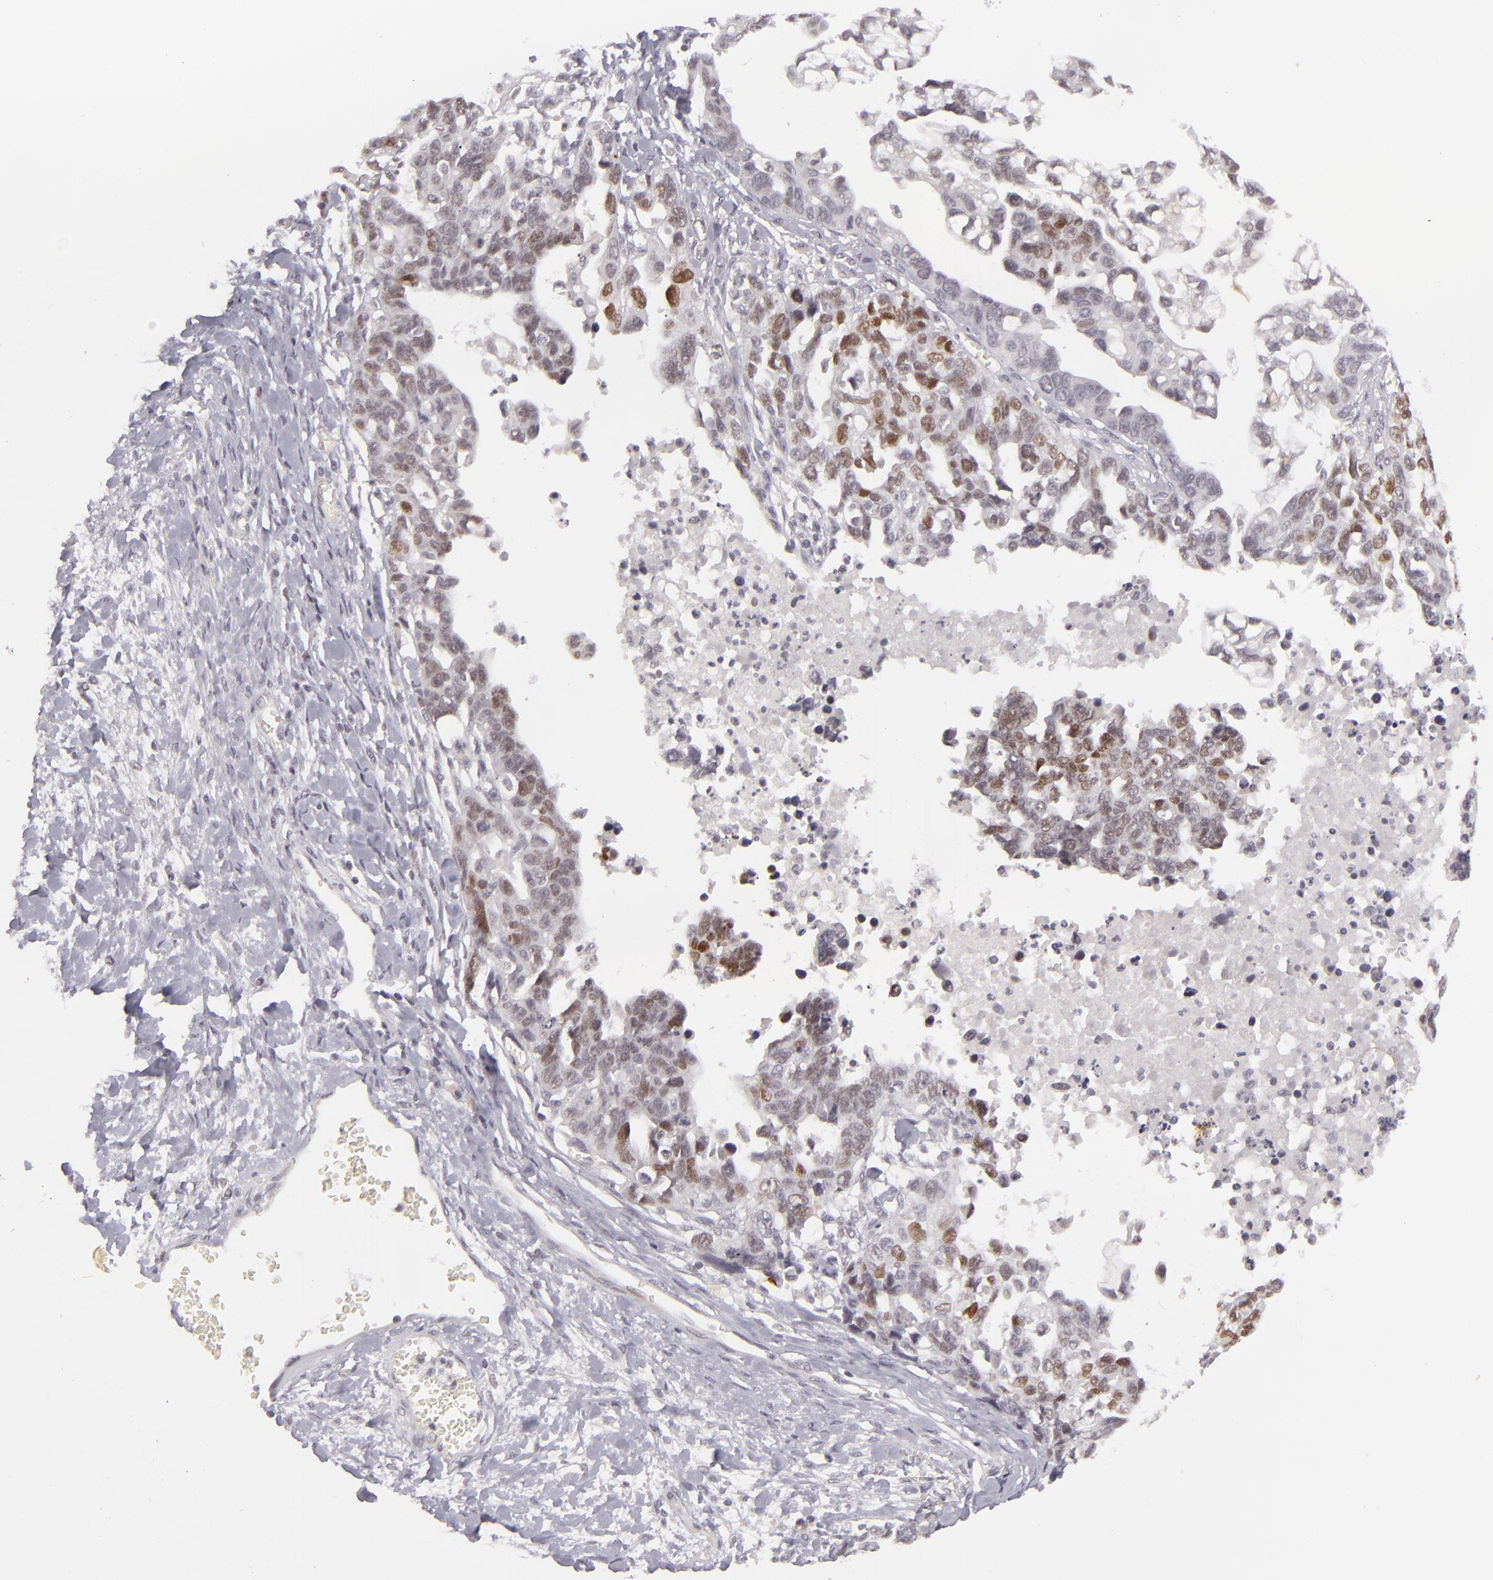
{"staining": {"intensity": "weak", "quantity": "25%-75%", "location": "nuclear"}, "tissue": "ovarian cancer", "cell_type": "Tumor cells", "image_type": "cancer", "snomed": [{"axis": "morphology", "description": "Cystadenocarcinoma, serous, NOS"}, {"axis": "topography", "description": "Ovary"}], "caption": "Ovarian cancer stained with DAB immunohistochemistry displays low levels of weak nuclear staining in approximately 25%-75% of tumor cells.", "gene": "SIX1", "patient": {"sex": "female", "age": 69}}